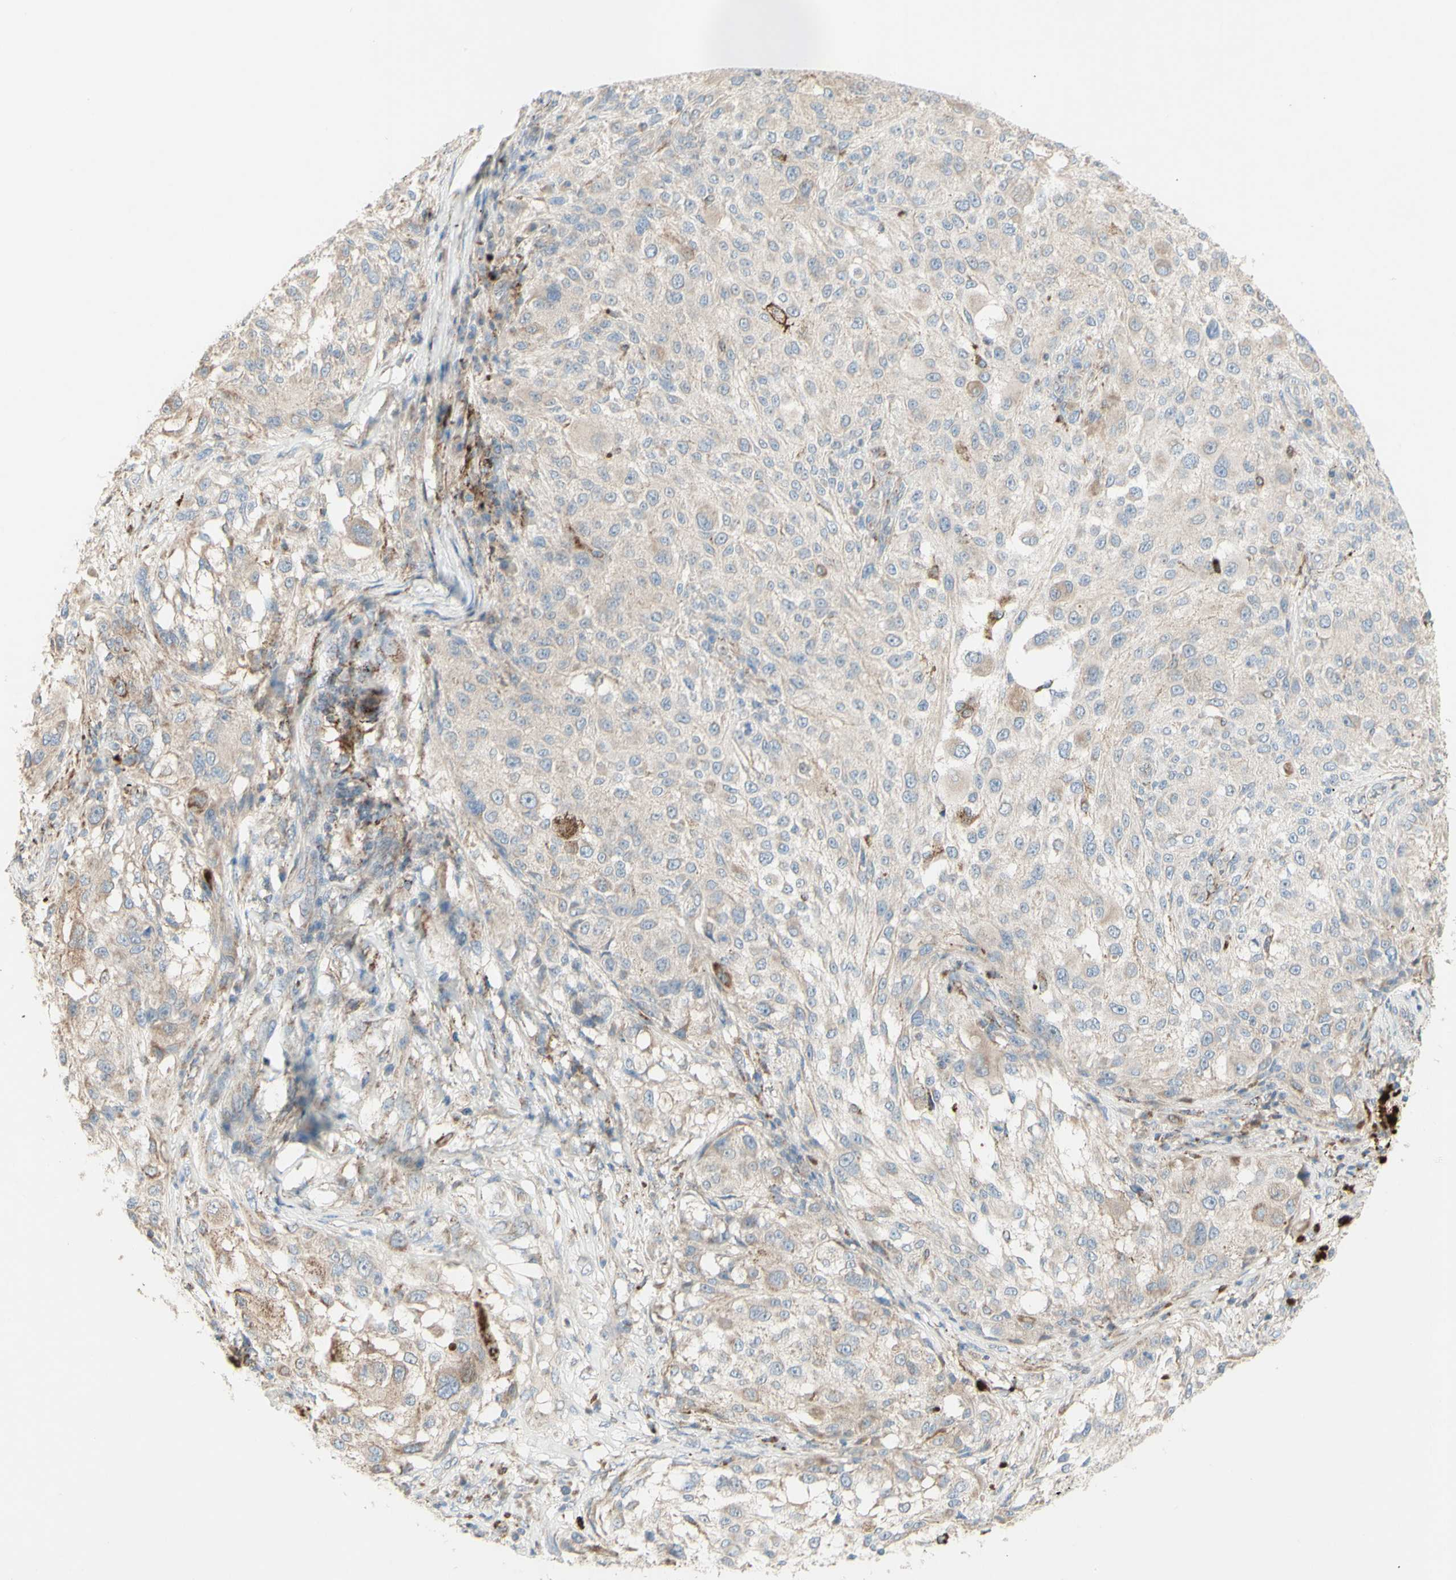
{"staining": {"intensity": "weak", "quantity": "<25%", "location": "cytoplasmic/membranous"}, "tissue": "melanoma", "cell_type": "Tumor cells", "image_type": "cancer", "snomed": [{"axis": "morphology", "description": "Necrosis, NOS"}, {"axis": "morphology", "description": "Malignant melanoma, NOS"}, {"axis": "topography", "description": "Skin"}], "caption": "Immunohistochemical staining of malignant melanoma displays no significant staining in tumor cells. (IHC, brightfield microscopy, high magnification).", "gene": "CNTNAP1", "patient": {"sex": "female", "age": 87}}